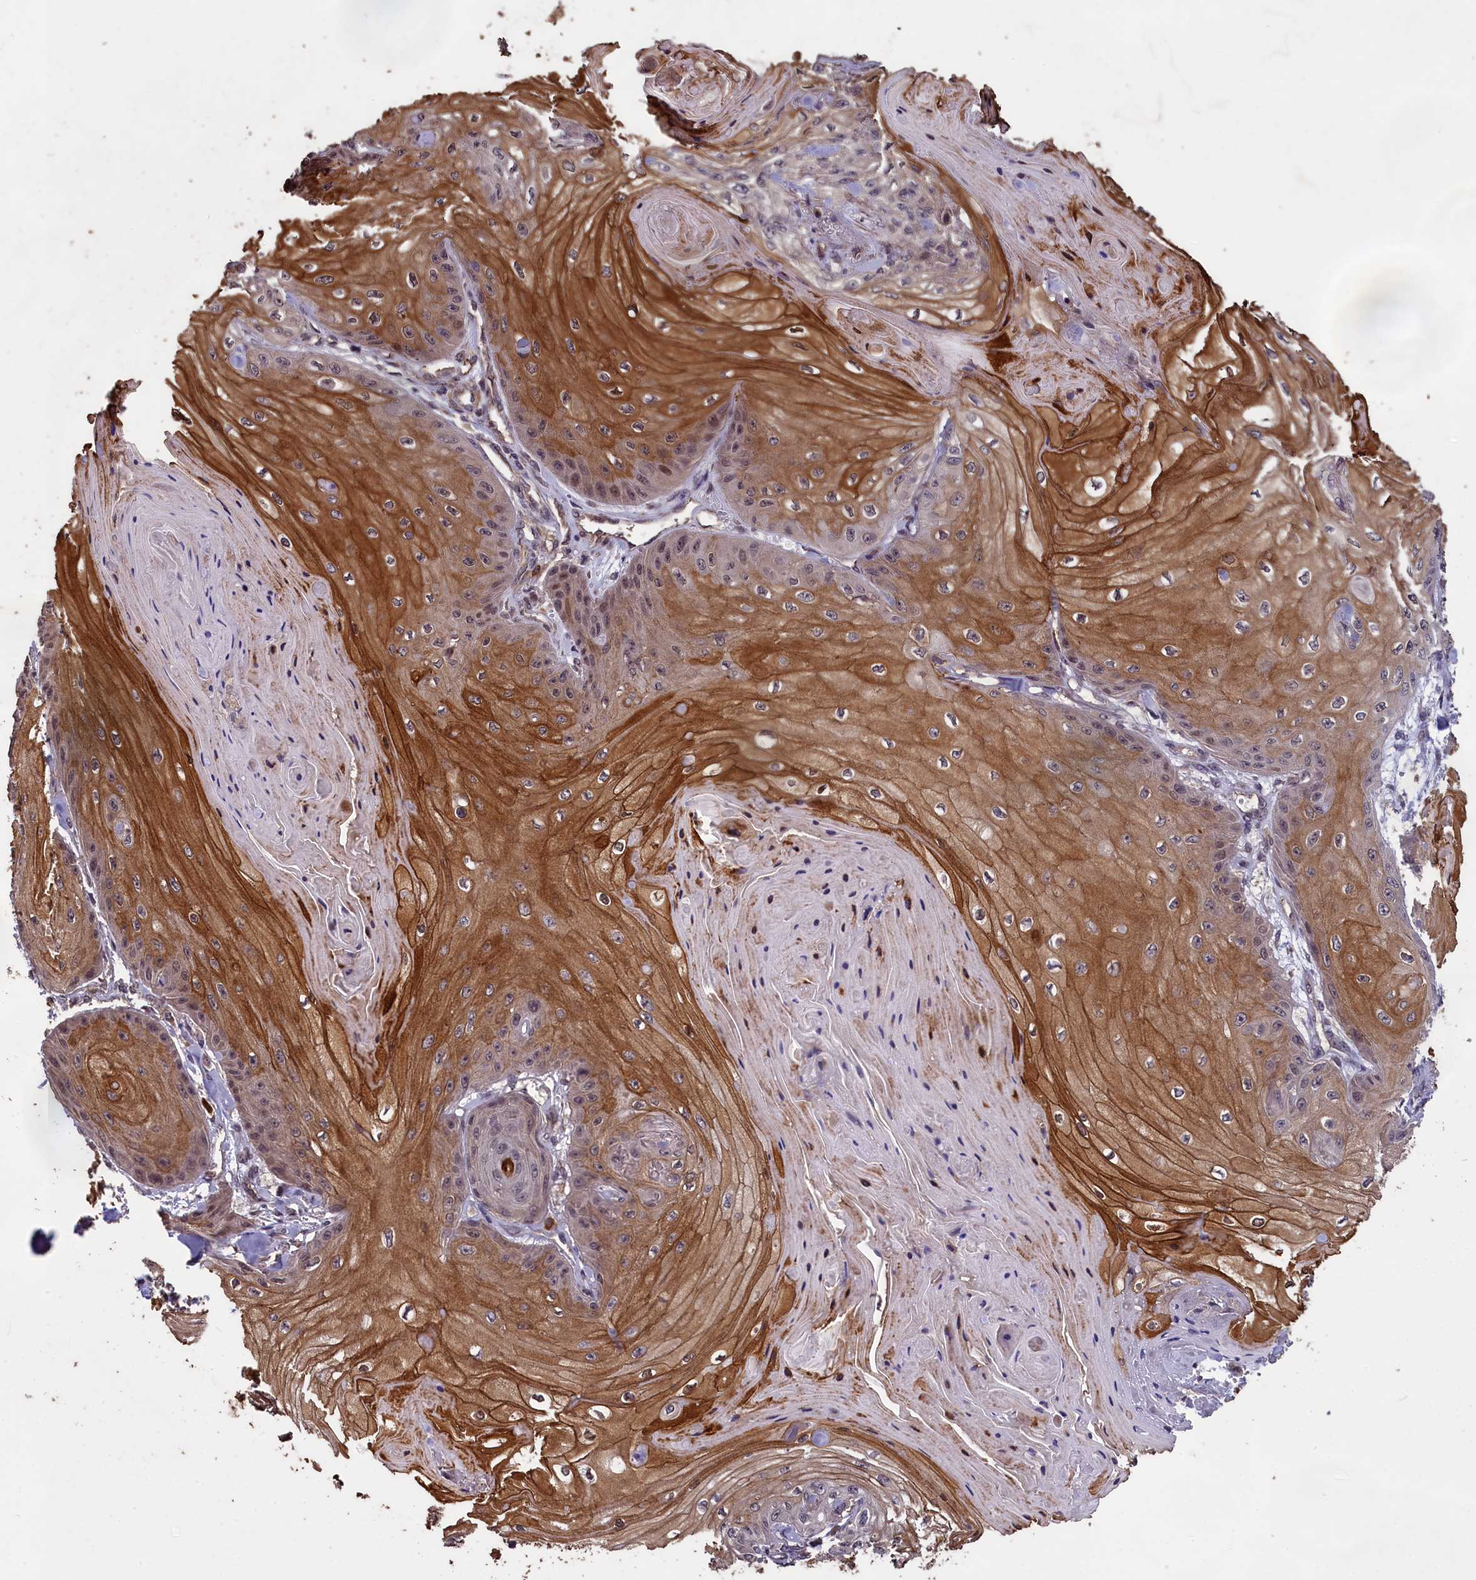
{"staining": {"intensity": "moderate", "quantity": "25%-75%", "location": "cytoplasmic/membranous"}, "tissue": "skin cancer", "cell_type": "Tumor cells", "image_type": "cancer", "snomed": [{"axis": "morphology", "description": "Squamous cell carcinoma, NOS"}, {"axis": "topography", "description": "Skin"}], "caption": "Skin cancer (squamous cell carcinoma) stained with a brown dye displays moderate cytoplasmic/membranous positive staining in approximately 25%-75% of tumor cells.", "gene": "CHD9", "patient": {"sex": "male", "age": 74}}